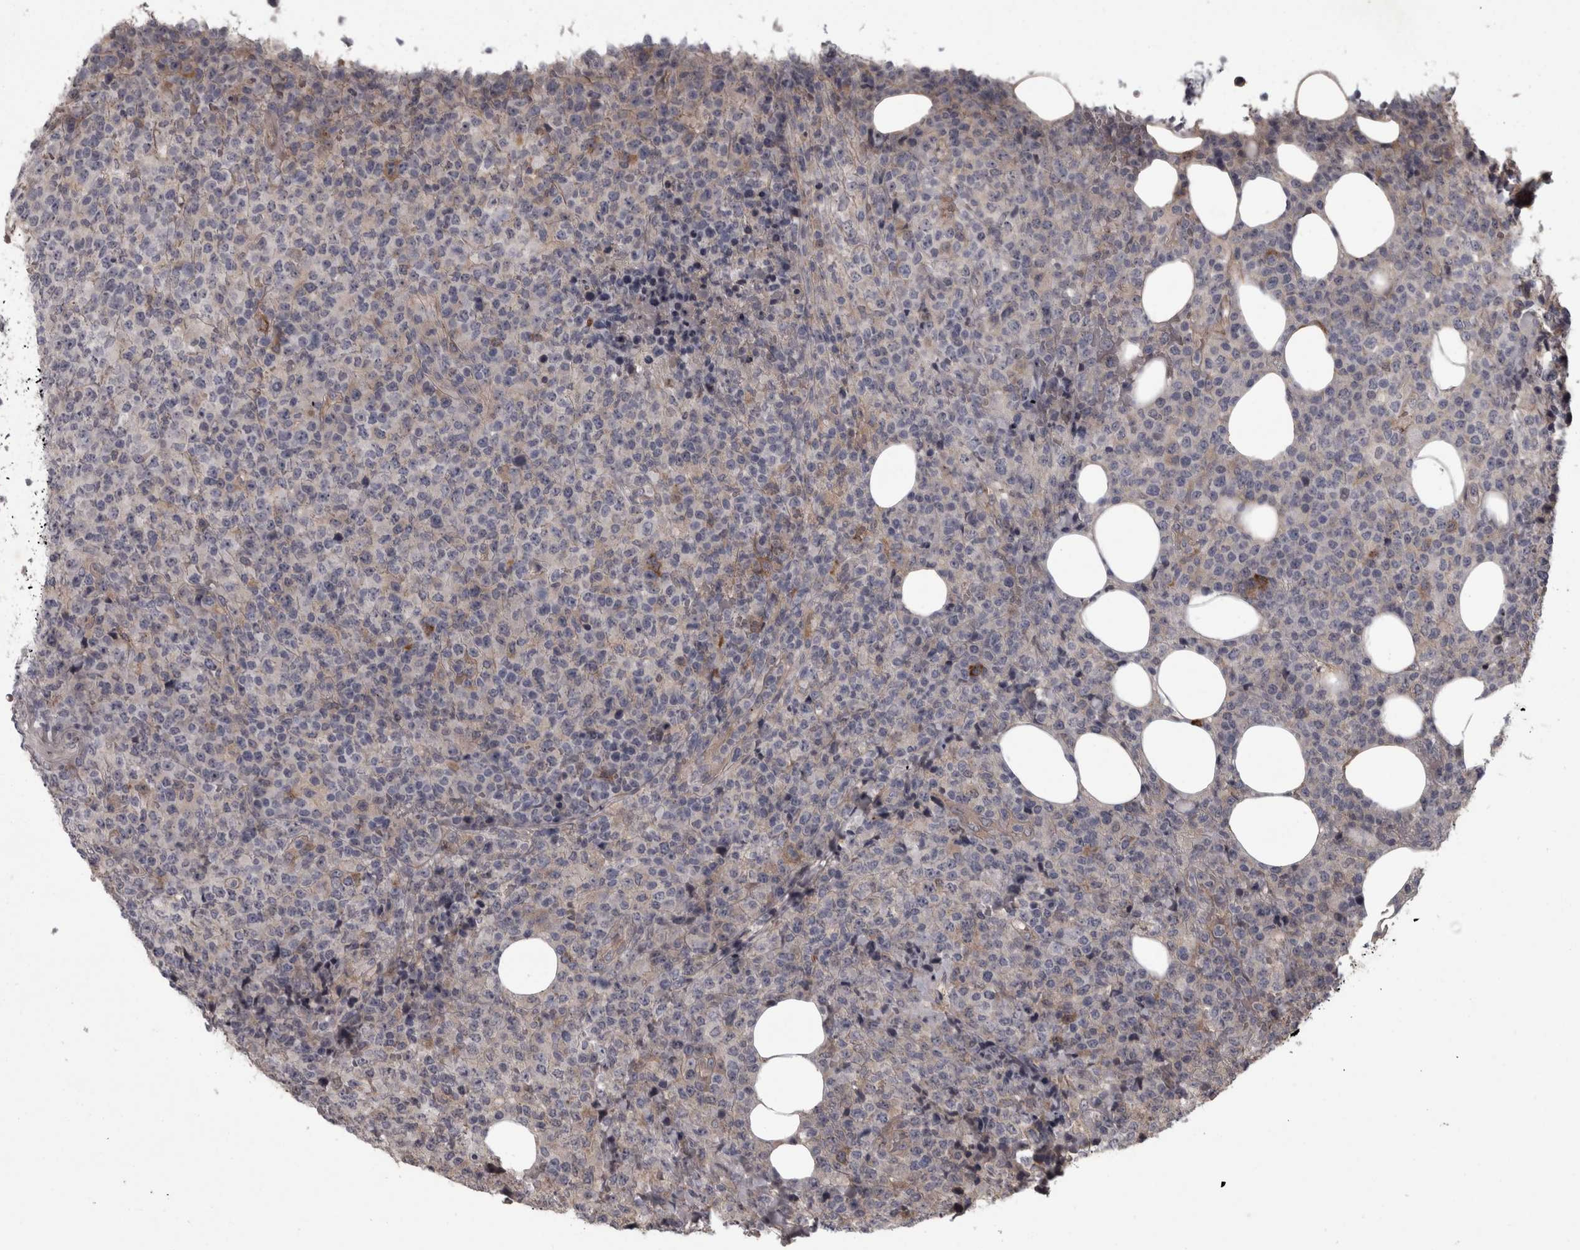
{"staining": {"intensity": "negative", "quantity": "none", "location": "none"}, "tissue": "lymphoma", "cell_type": "Tumor cells", "image_type": "cancer", "snomed": [{"axis": "morphology", "description": "Malignant lymphoma, non-Hodgkin's type, High grade"}, {"axis": "topography", "description": "Lymph node"}], "caption": "Lymphoma was stained to show a protein in brown. There is no significant staining in tumor cells.", "gene": "PCDH17", "patient": {"sex": "male", "age": 13}}